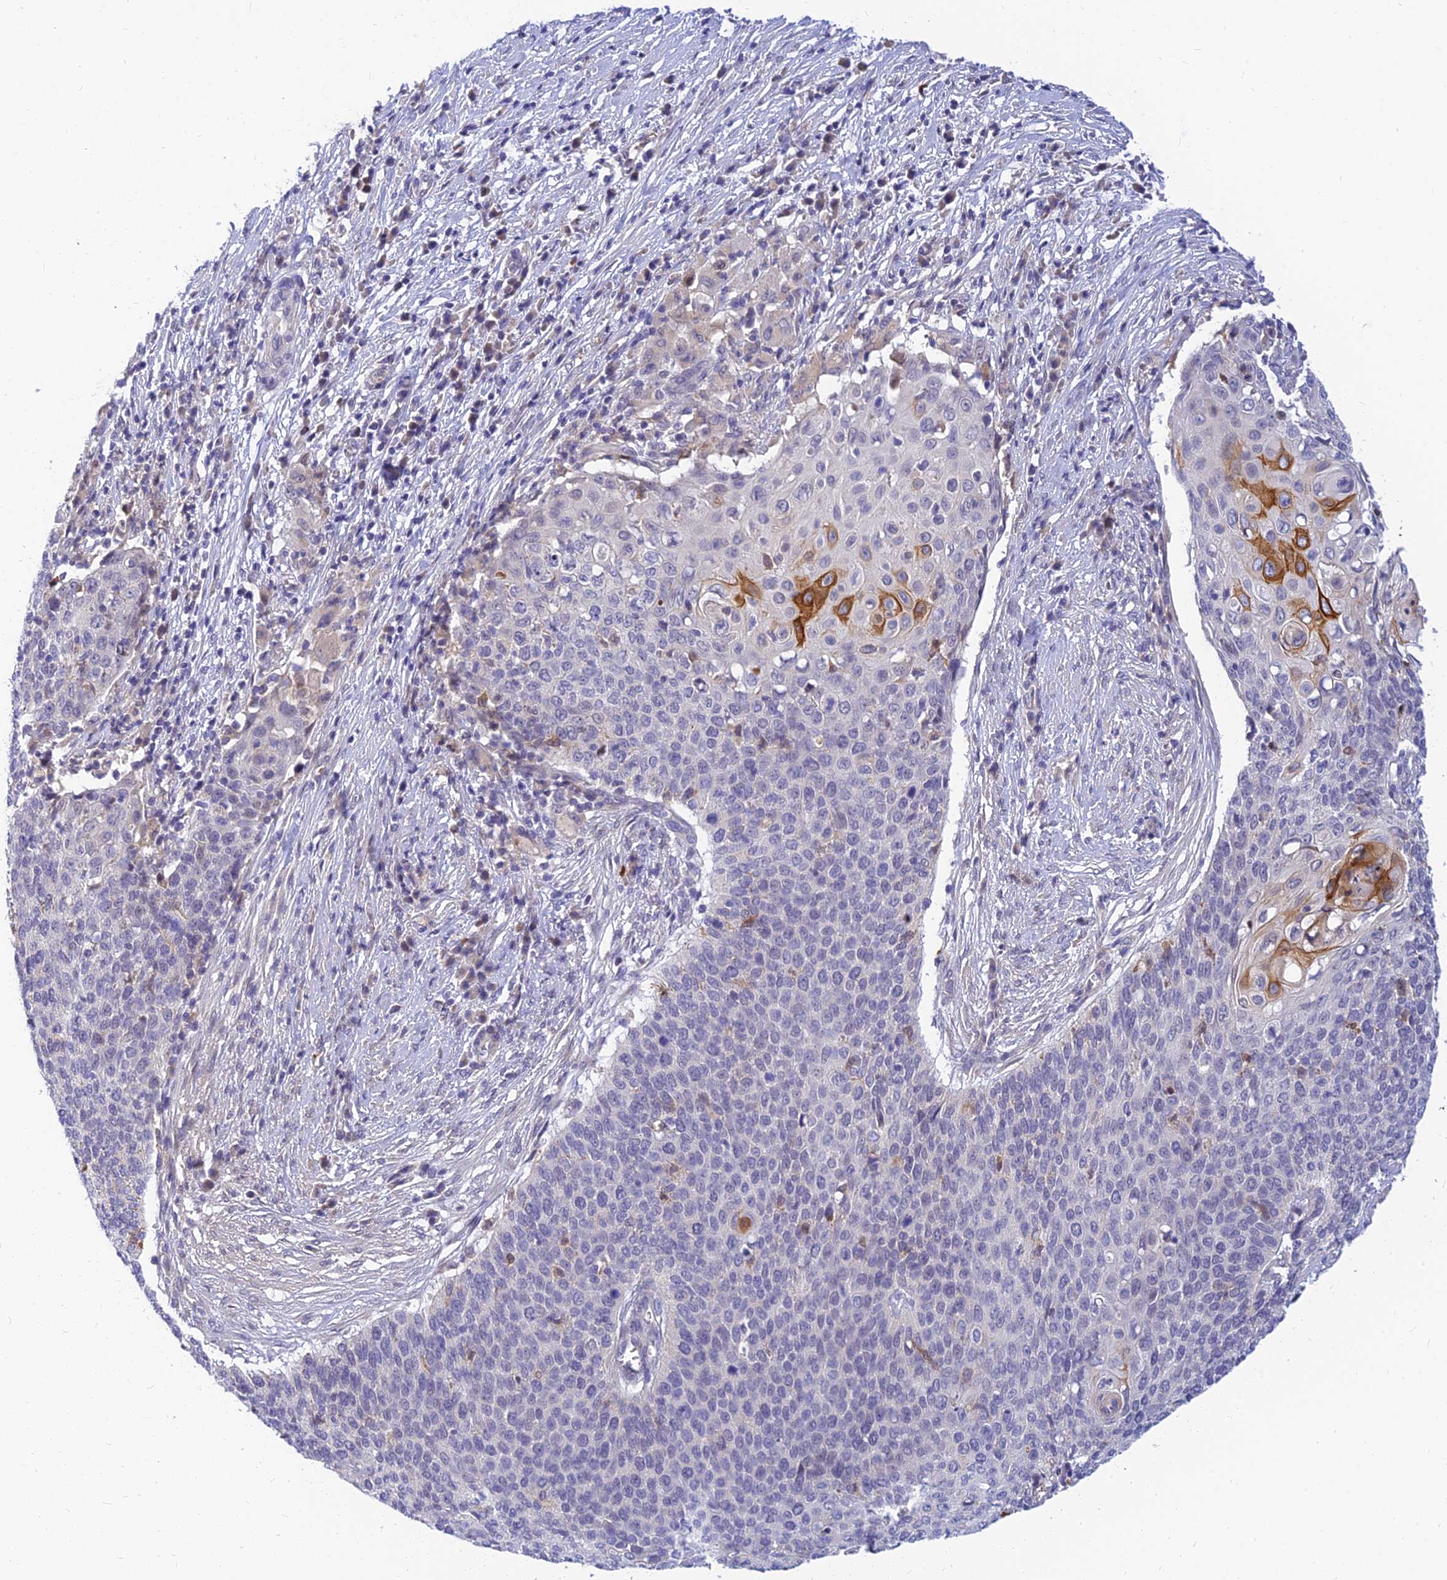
{"staining": {"intensity": "negative", "quantity": "none", "location": "none"}, "tissue": "cervical cancer", "cell_type": "Tumor cells", "image_type": "cancer", "snomed": [{"axis": "morphology", "description": "Squamous cell carcinoma, NOS"}, {"axis": "topography", "description": "Cervix"}], "caption": "Squamous cell carcinoma (cervical) stained for a protein using IHC displays no expression tumor cells.", "gene": "ANKS4B", "patient": {"sex": "female", "age": 39}}